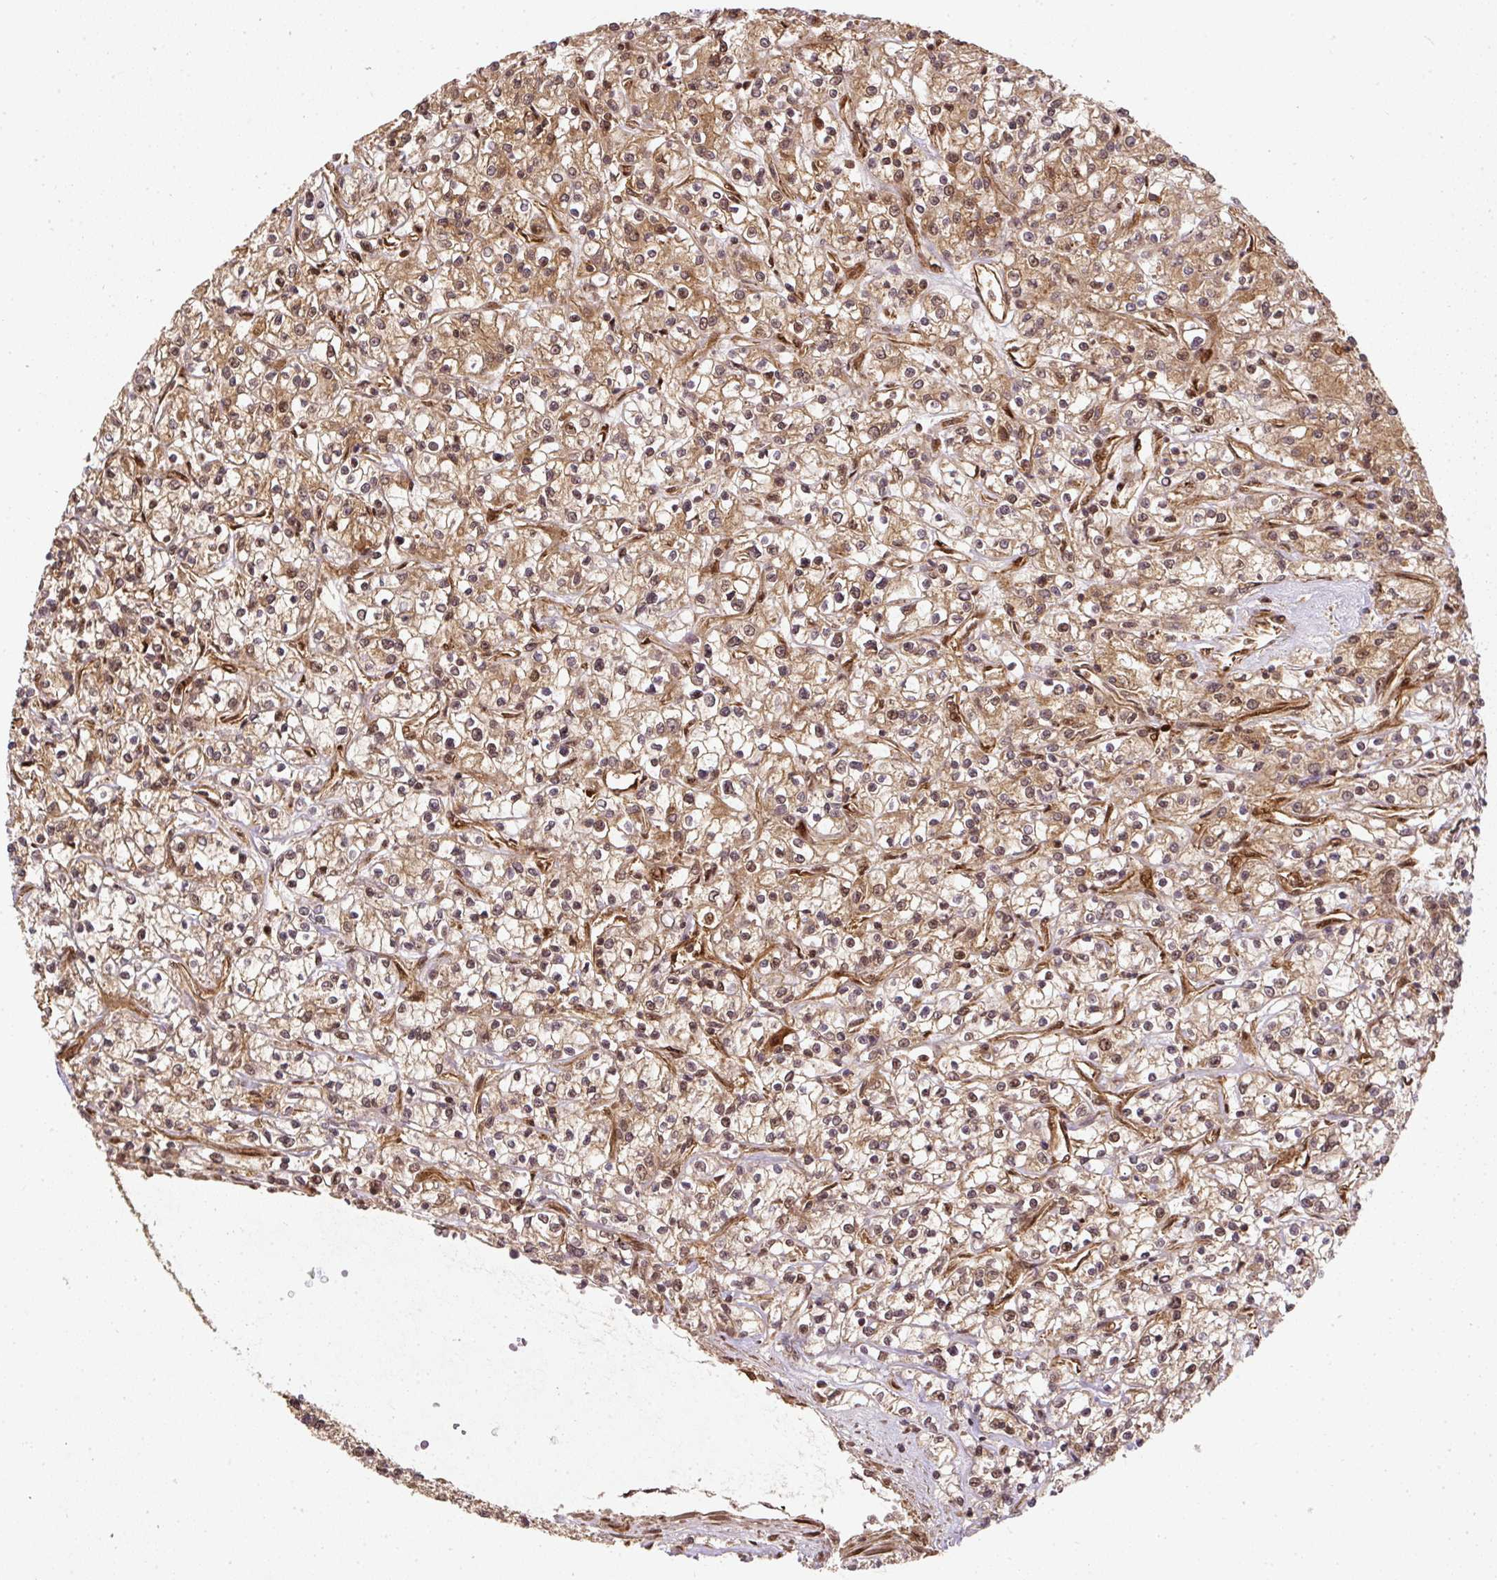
{"staining": {"intensity": "moderate", "quantity": ">75%", "location": "cytoplasmic/membranous,nuclear"}, "tissue": "renal cancer", "cell_type": "Tumor cells", "image_type": "cancer", "snomed": [{"axis": "morphology", "description": "Adenocarcinoma, NOS"}, {"axis": "topography", "description": "Kidney"}], "caption": "High-power microscopy captured an immunohistochemistry photomicrograph of adenocarcinoma (renal), revealing moderate cytoplasmic/membranous and nuclear positivity in approximately >75% of tumor cells.", "gene": "PSMD1", "patient": {"sex": "female", "age": 59}}